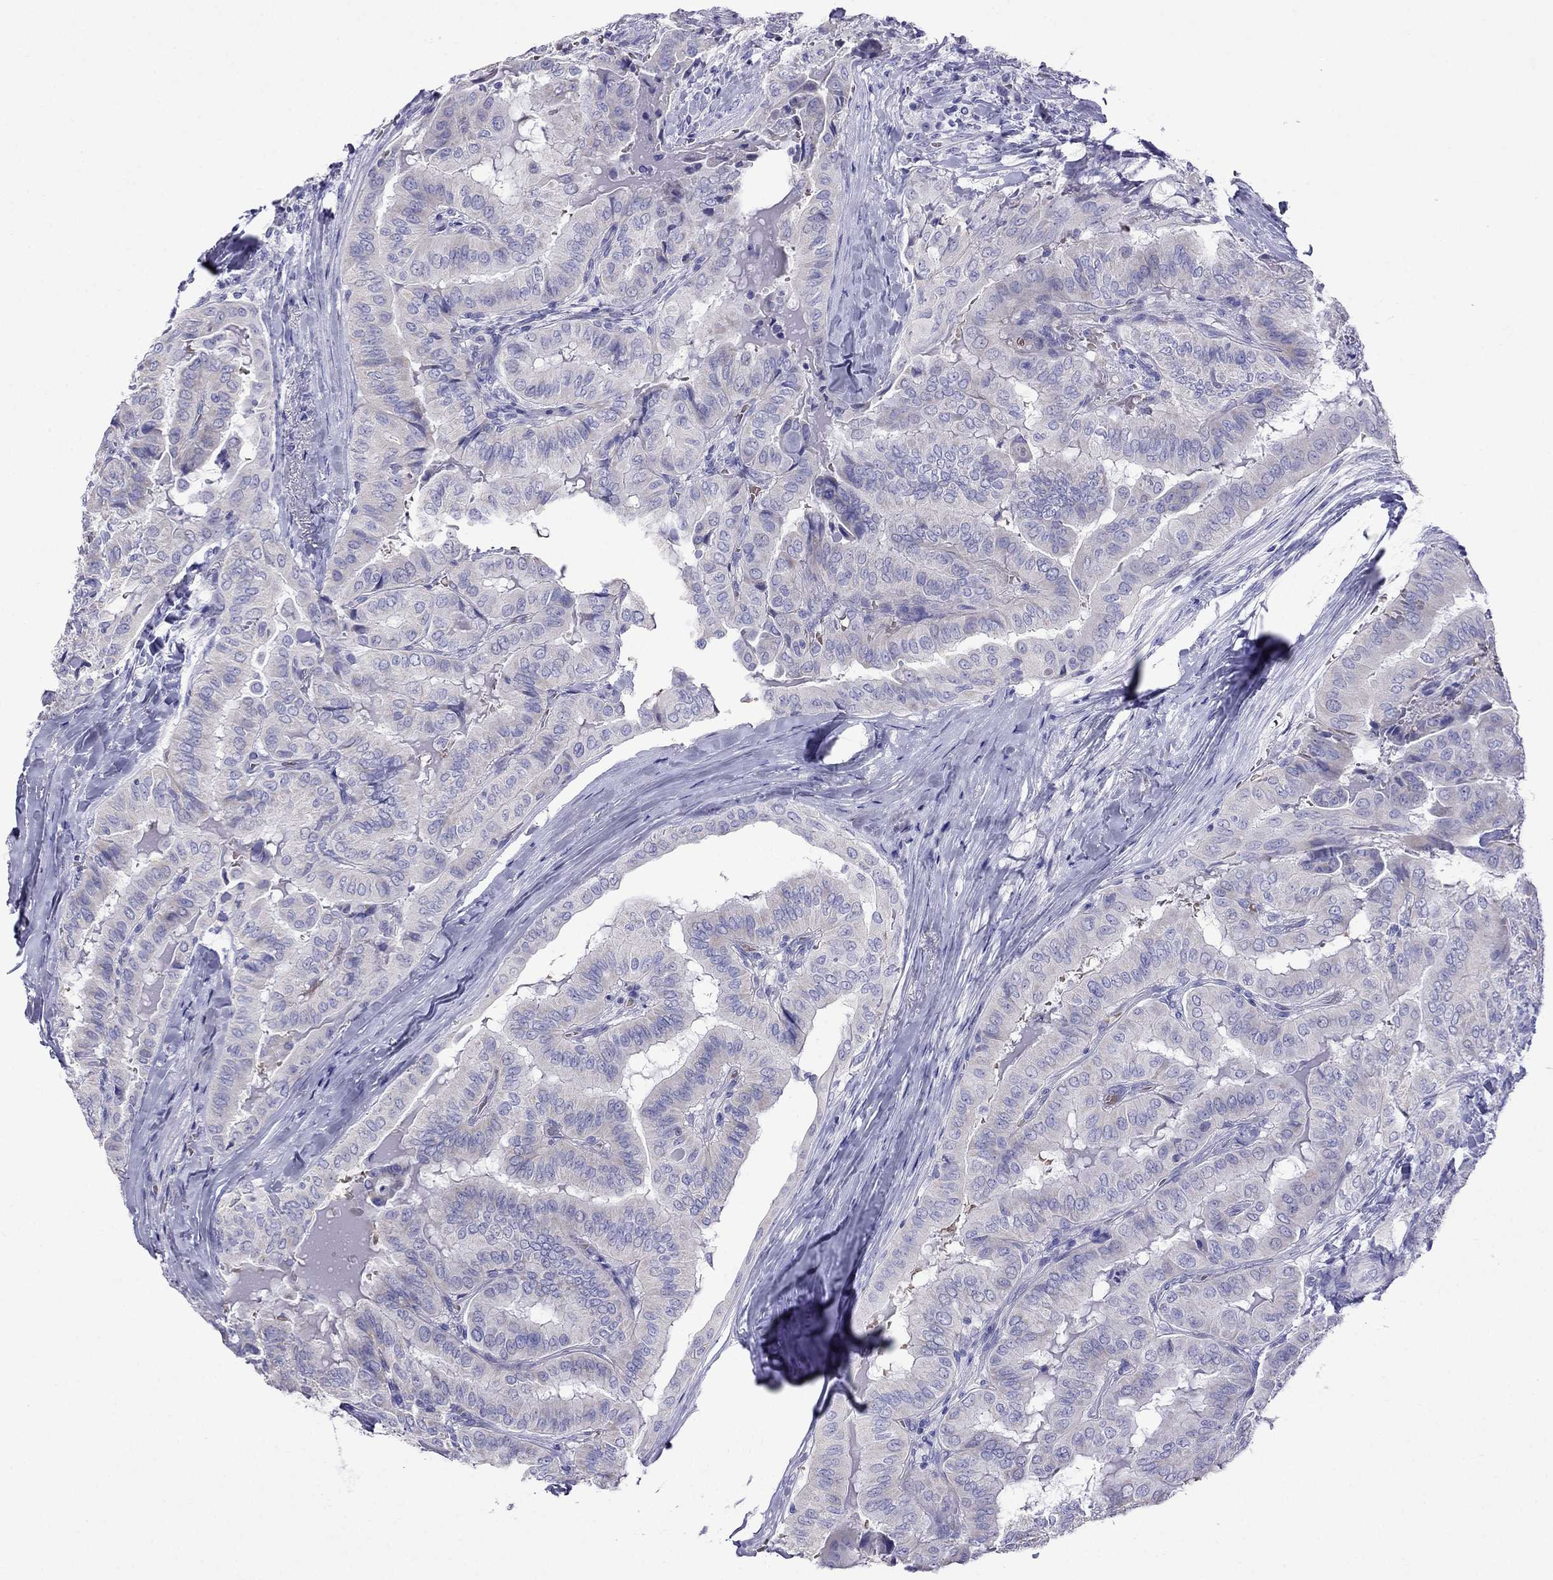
{"staining": {"intensity": "negative", "quantity": "none", "location": "none"}, "tissue": "thyroid cancer", "cell_type": "Tumor cells", "image_type": "cancer", "snomed": [{"axis": "morphology", "description": "Papillary adenocarcinoma, NOS"}, {"axis": "topography", "description": "Thyroid gland"}], "caption": "The immunohistochemistry photomicrograph has no significant expression in tumor cells of thyroid cancer (papillary adenocarcinoma) tissue. The staining was performed using DAB (3,3'-diaminobenzidine) to visualize the protein expression in brown, while the nuclei were stained in blue with hematoxylin (Magnification: 20x).", "gene": "TDRD1", "patient": {"sex": "female", "age": 68}}